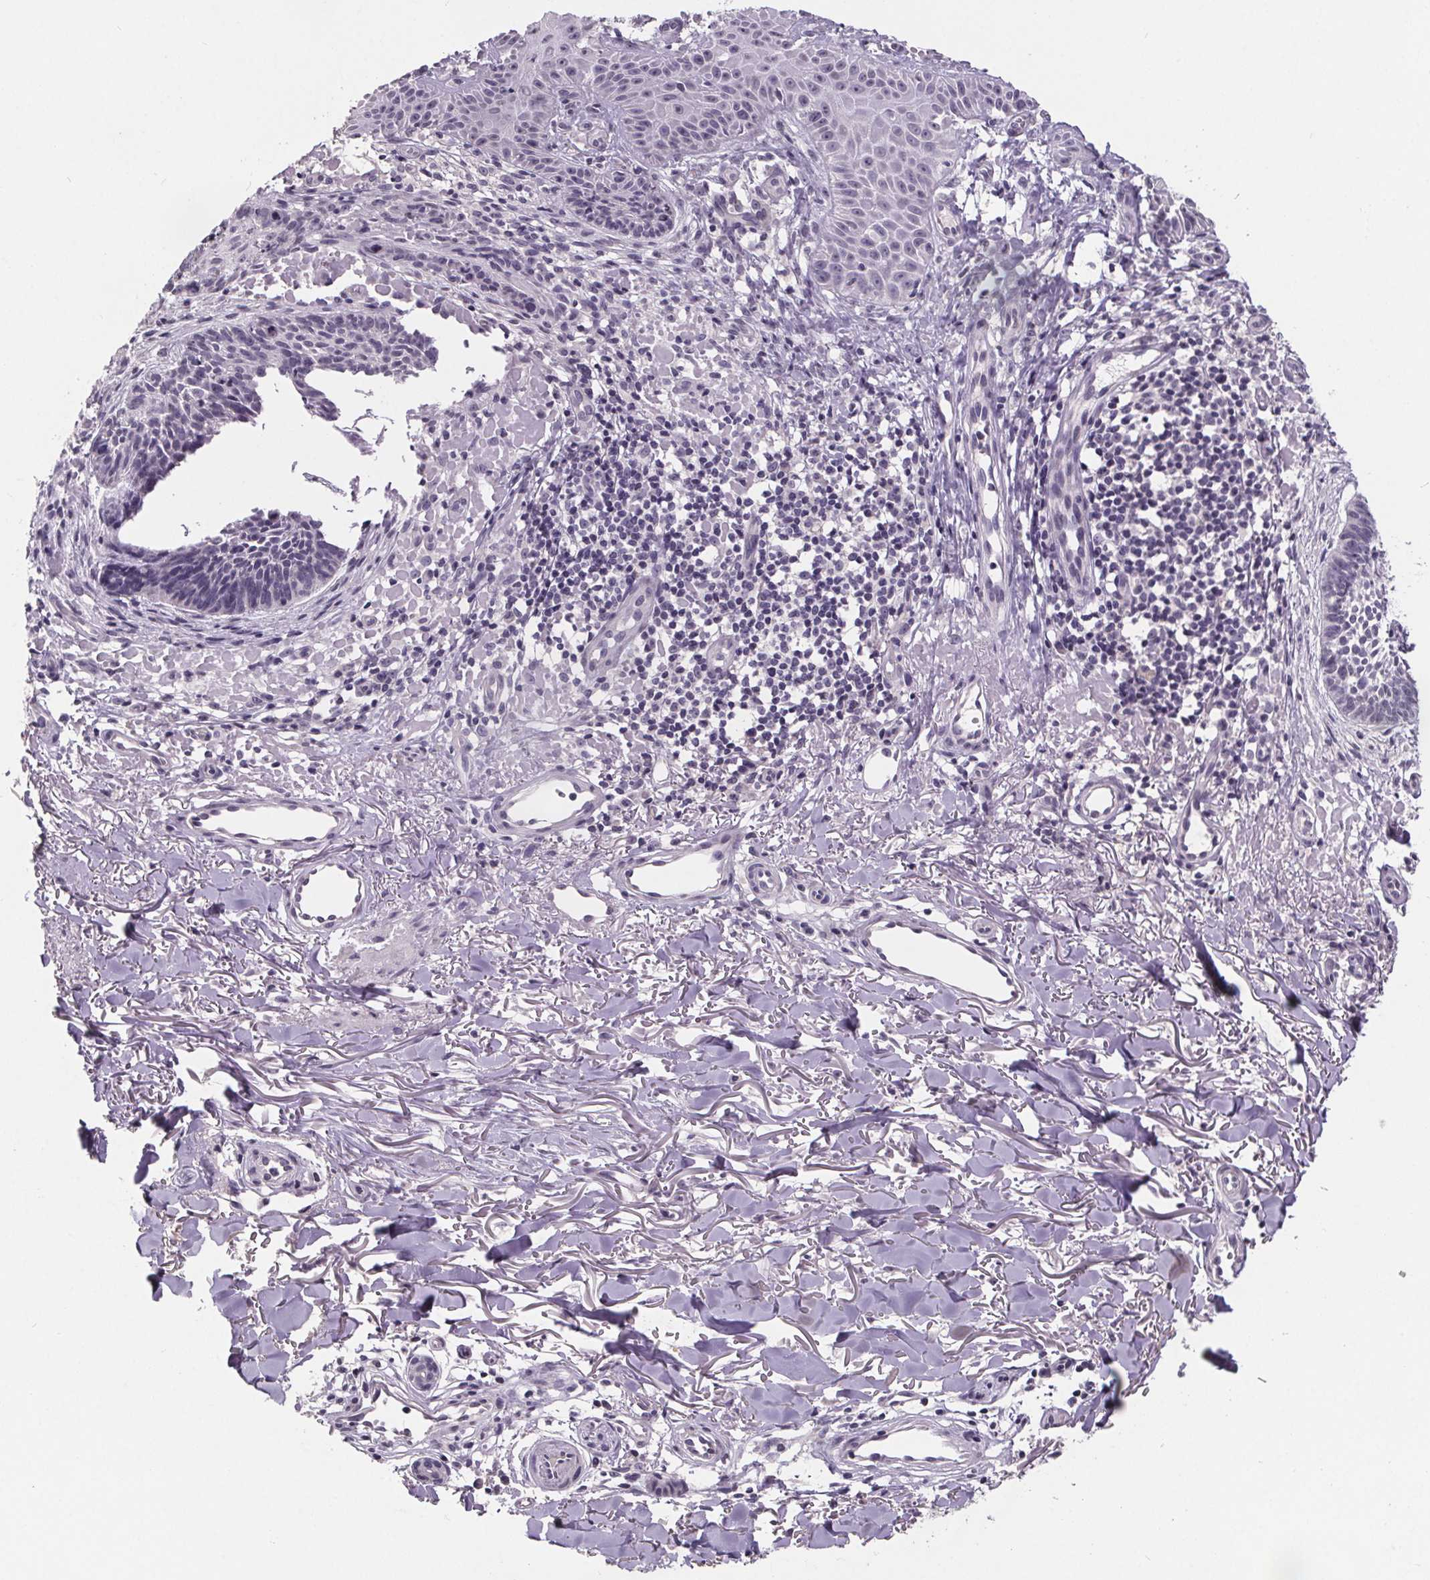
{"staining": {"intensity": "negative", "quantity": "none", "location": "none"}, "tissue": "skin cancer", "cell_type": "Tumor cells", "image_type": "cancer", "snomed": [{"axis": "morphology", "description": "Basal cell carcinoma"}, {"axis": "topography", "description": "Skin"}], "caption": "The image exhibits no staining of tumor cells in skin cancer (basal cell carcinoma).", "gene": "NKX6-1", "patient": {"sex": "male", "age": 88}}